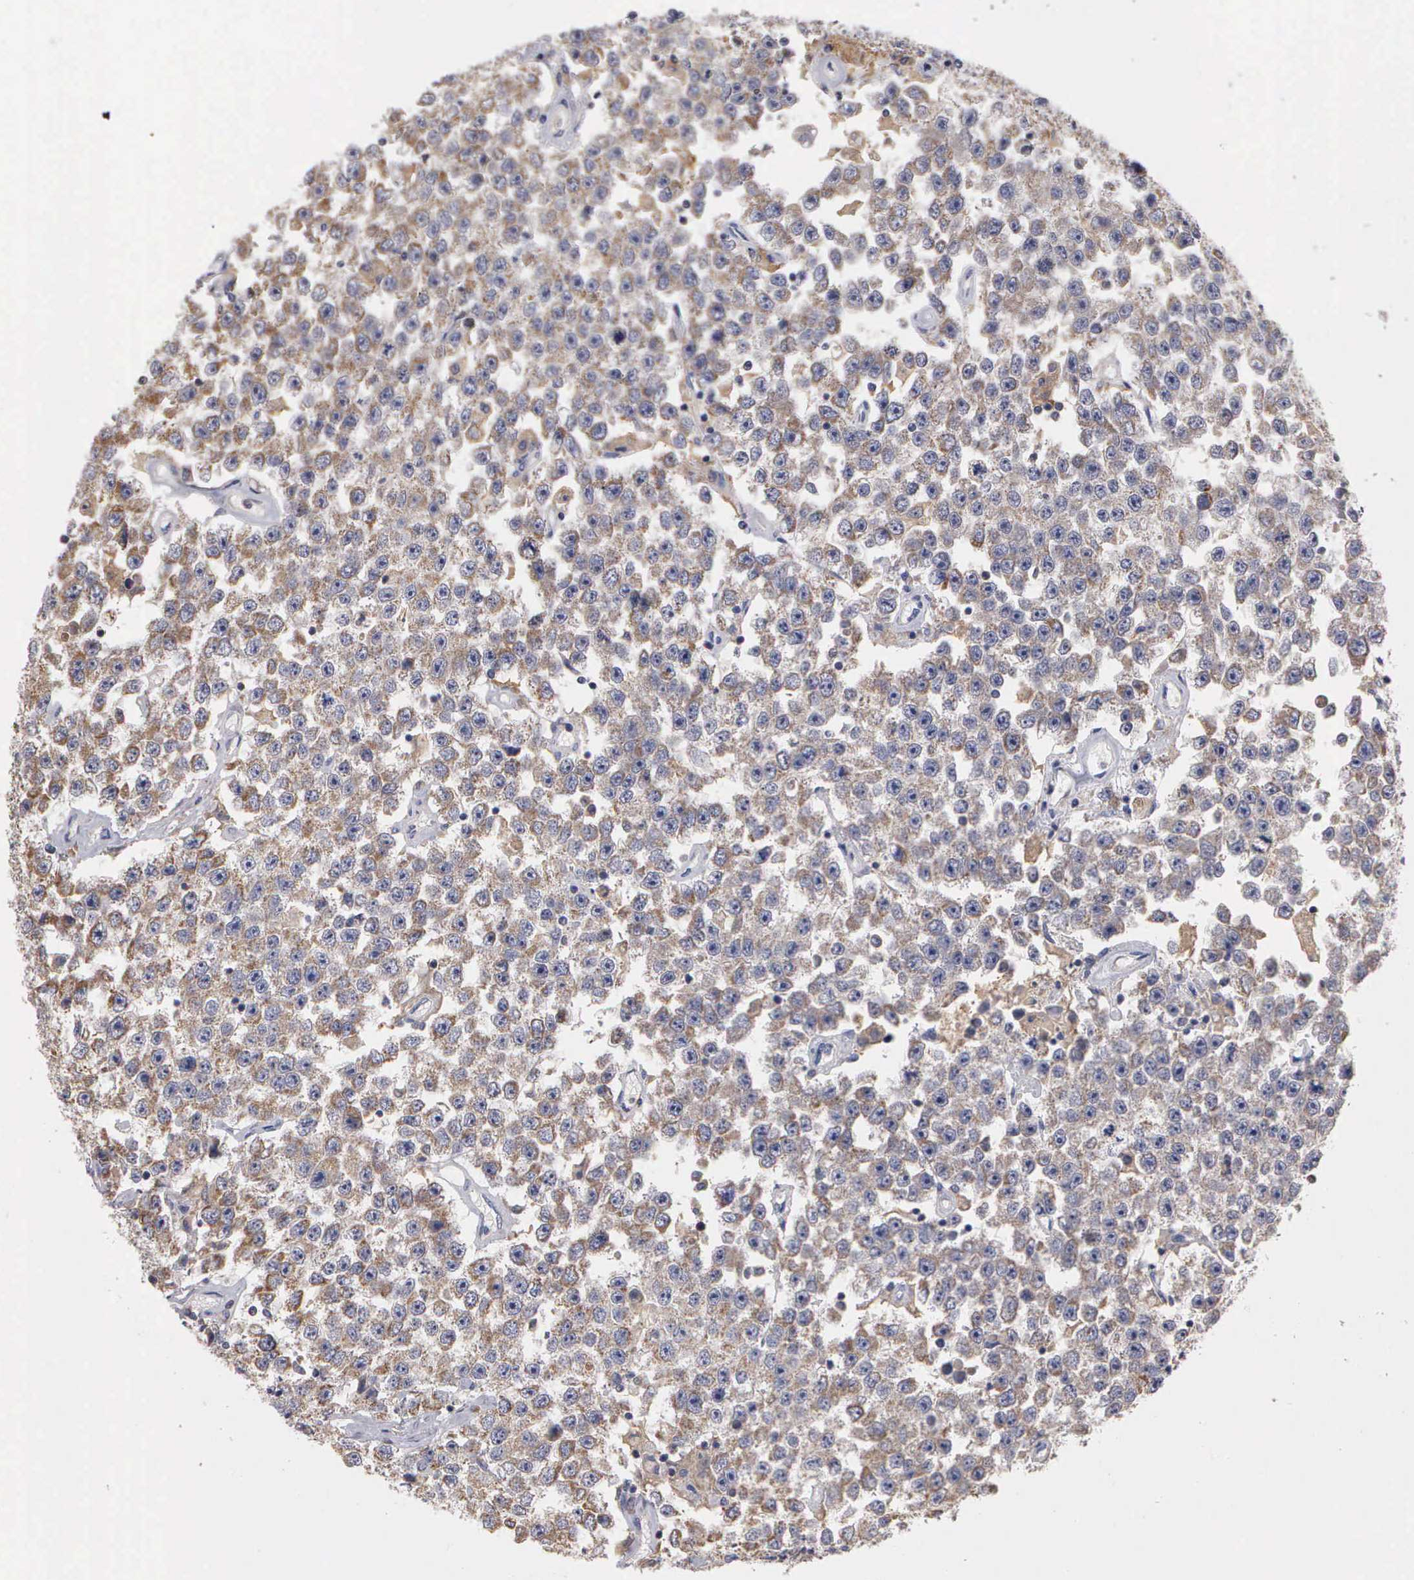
{"staining": {"intensity": "negative", "quantity": "none", "location": "none"}, "tissue": "testis cancer", "cell_type": "Tumor cells", "image_type": "cancer", "snomed": [{"axis": "morphology", "description": "Seminoma, NOS"}, {"axis": "topography", "description": "Testis"}], "caption": "This histopathology image is of testis cancer (seminoma) stained with immunohistochemistry (IHC) to label a protein in brown with the nuclei are counter-stained blue. There is no staining in tumor cells.", "gene": "PTGS2", "patient": {"sex": "male", "age": 52}}